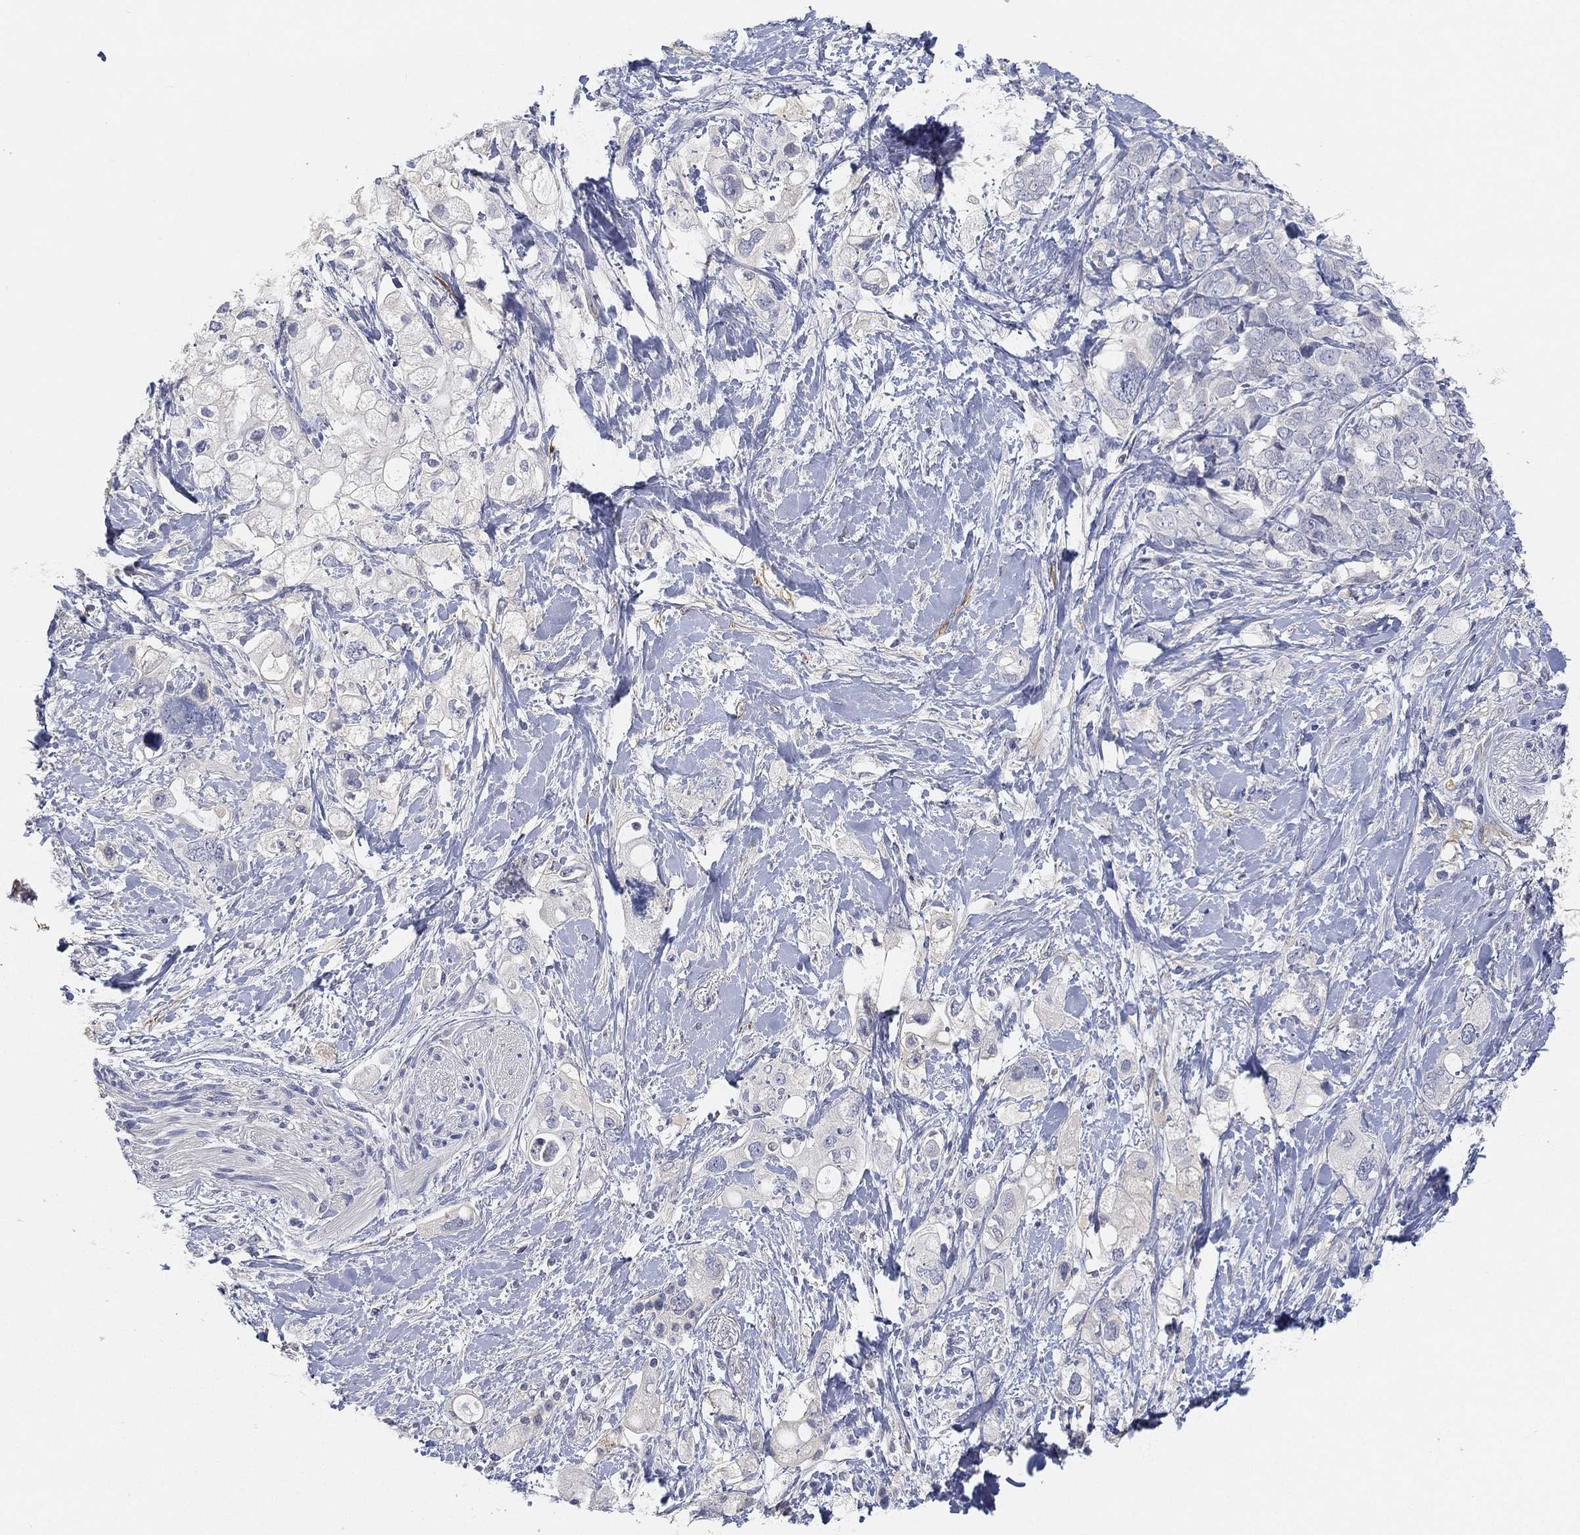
{"staining": {"intensity": "negative", "quantity": "none", "location": "none"}, "tissue": "pancreatic cancer", "cell_type": "Tumor cells", "image_type": "cancer", "snomed": [{"axis": "morphology", "description": "Adenocarcinoma, NOS"}, {"axis": "topography", "description": "Pancreas"}], "caption": "This photomicrograph is of adenocarcinoma (pancreatic) stained with immunohistochemistry (IHC) to label a protein in brown with the nuclei are counter-stained blue. There is no positivity in tumor cells. (Stains: DAB (3,3'-diaminobenzidine) immunohistochemistry with hematoxylin counter stain, Microscopy: brightfield microscopy at high magnification).", "gene": "GPR61", "patient": {"sex": "female", "age": 56}}